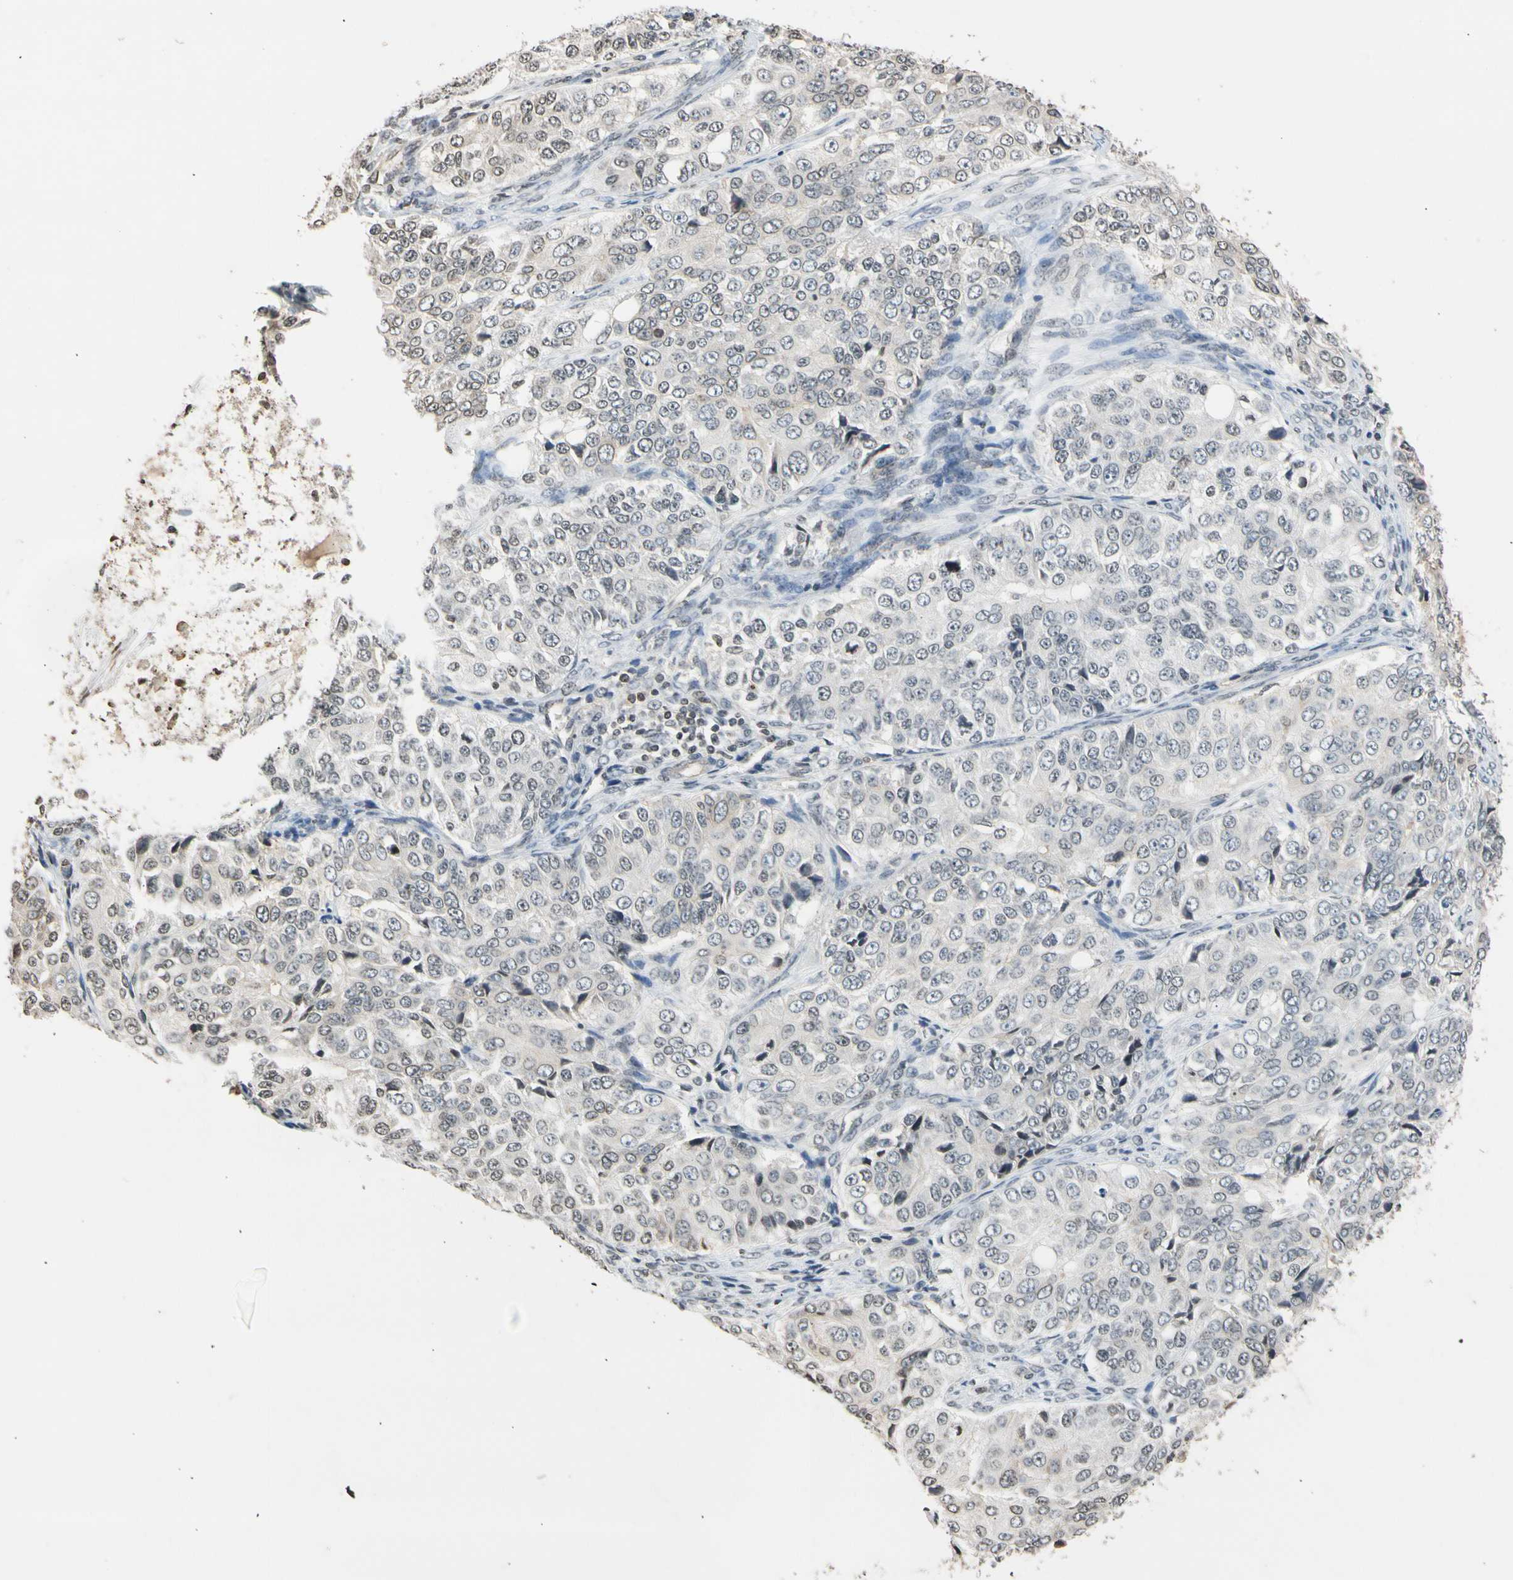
{"staining": {"intensity": "negative", "quantity": "none", "location": "none"}, "tissue": "ovarian cancer", "cell_type": "Tumor cells", "image_type": "cancer", "snomed": [{"axis": "morphology", "description": "Carcinoma, endometroid"}, {"axis": "topography", "description": "Ovary"}], "caption": "Tumor cells are negative for brown protein staining in ovarian cancer.", "gene": "GPX4", "patient": {"sex": "female", "age": 51}}